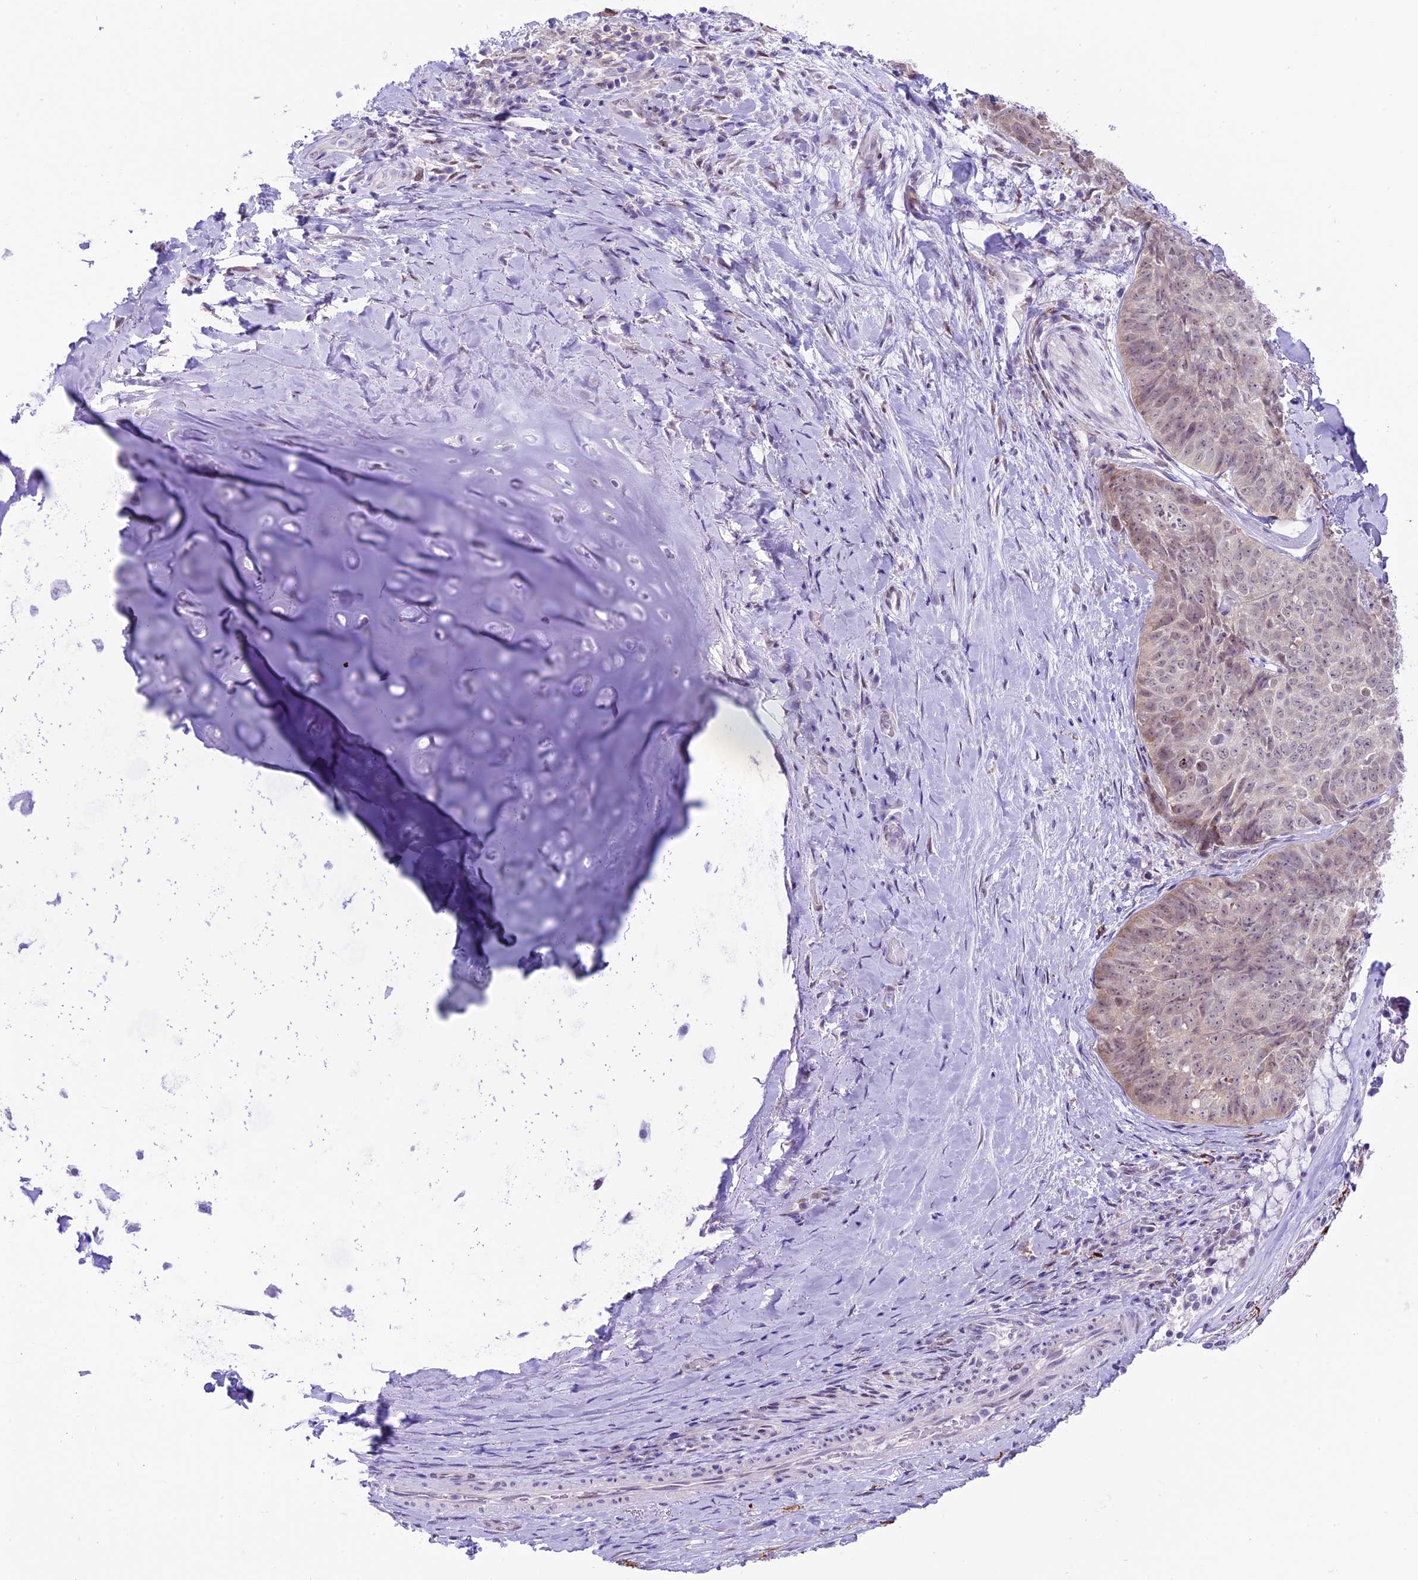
{"staining": {"intensity": "negative", "quantity": "none", "location": "none"}, "tissue": "adipose tissue", "cell_type": "Adipocytes", "image_type": "normal", "snomed": [{"axis": "morphology", "description": "Normal tissue, NOS"}, {"axis": "morphology", "description": "Squamous cell carcinoma, NOS"}, {"axis": "topography", "description": "Bronchus"}, {"axis": "topography", "description": "Lung"}], "caption": "Adipose tissue stained for a protein using IHC shows no expression adipocytes.", "gene": "RPS6KB1", "patient": {"sex": "male", "age": 64}}